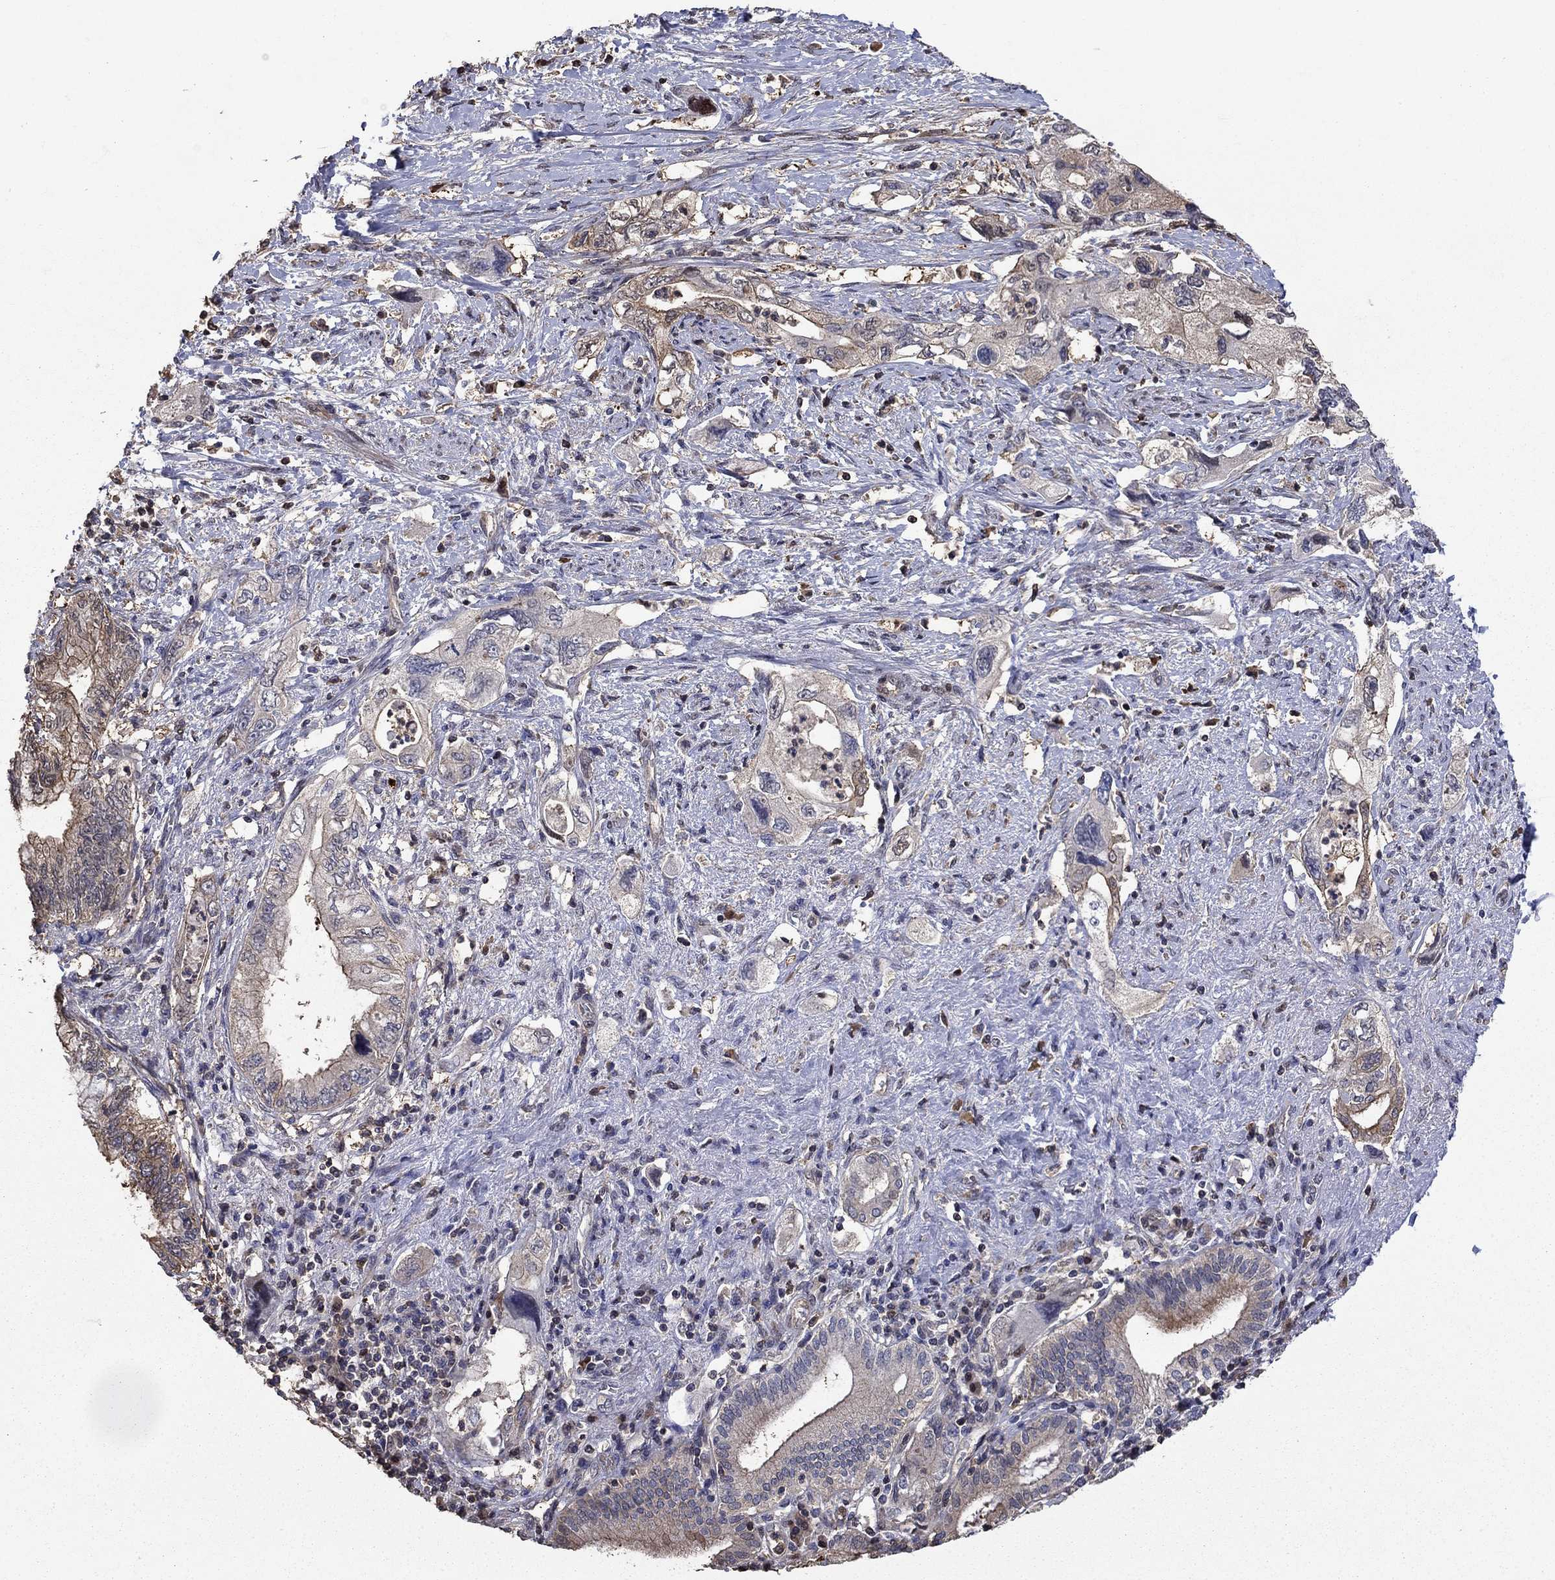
{"staining": {"intensity": "weak", "quantity": "25%-75%", "location": "cytoplasmic/membranous"}, "tissue": "pancreatic cancer", "cell_type": "Tumor cells", "image_type": "cancer", "snomed": [{"axis": "morphology", "description": "Adenocarcinoma, NOS"}, {"axis": "topography", "description": "Pancreas"}], "caption": "Approximately 25%-75% of tumor cells in pancreatic adenocarcinoma demonstrate weak cytoplasmic/membranous protein expression as visualized by brown immunohistochemical staining.", "gene": "DVL1", "patient": {"sex": "female", "age": 73}}